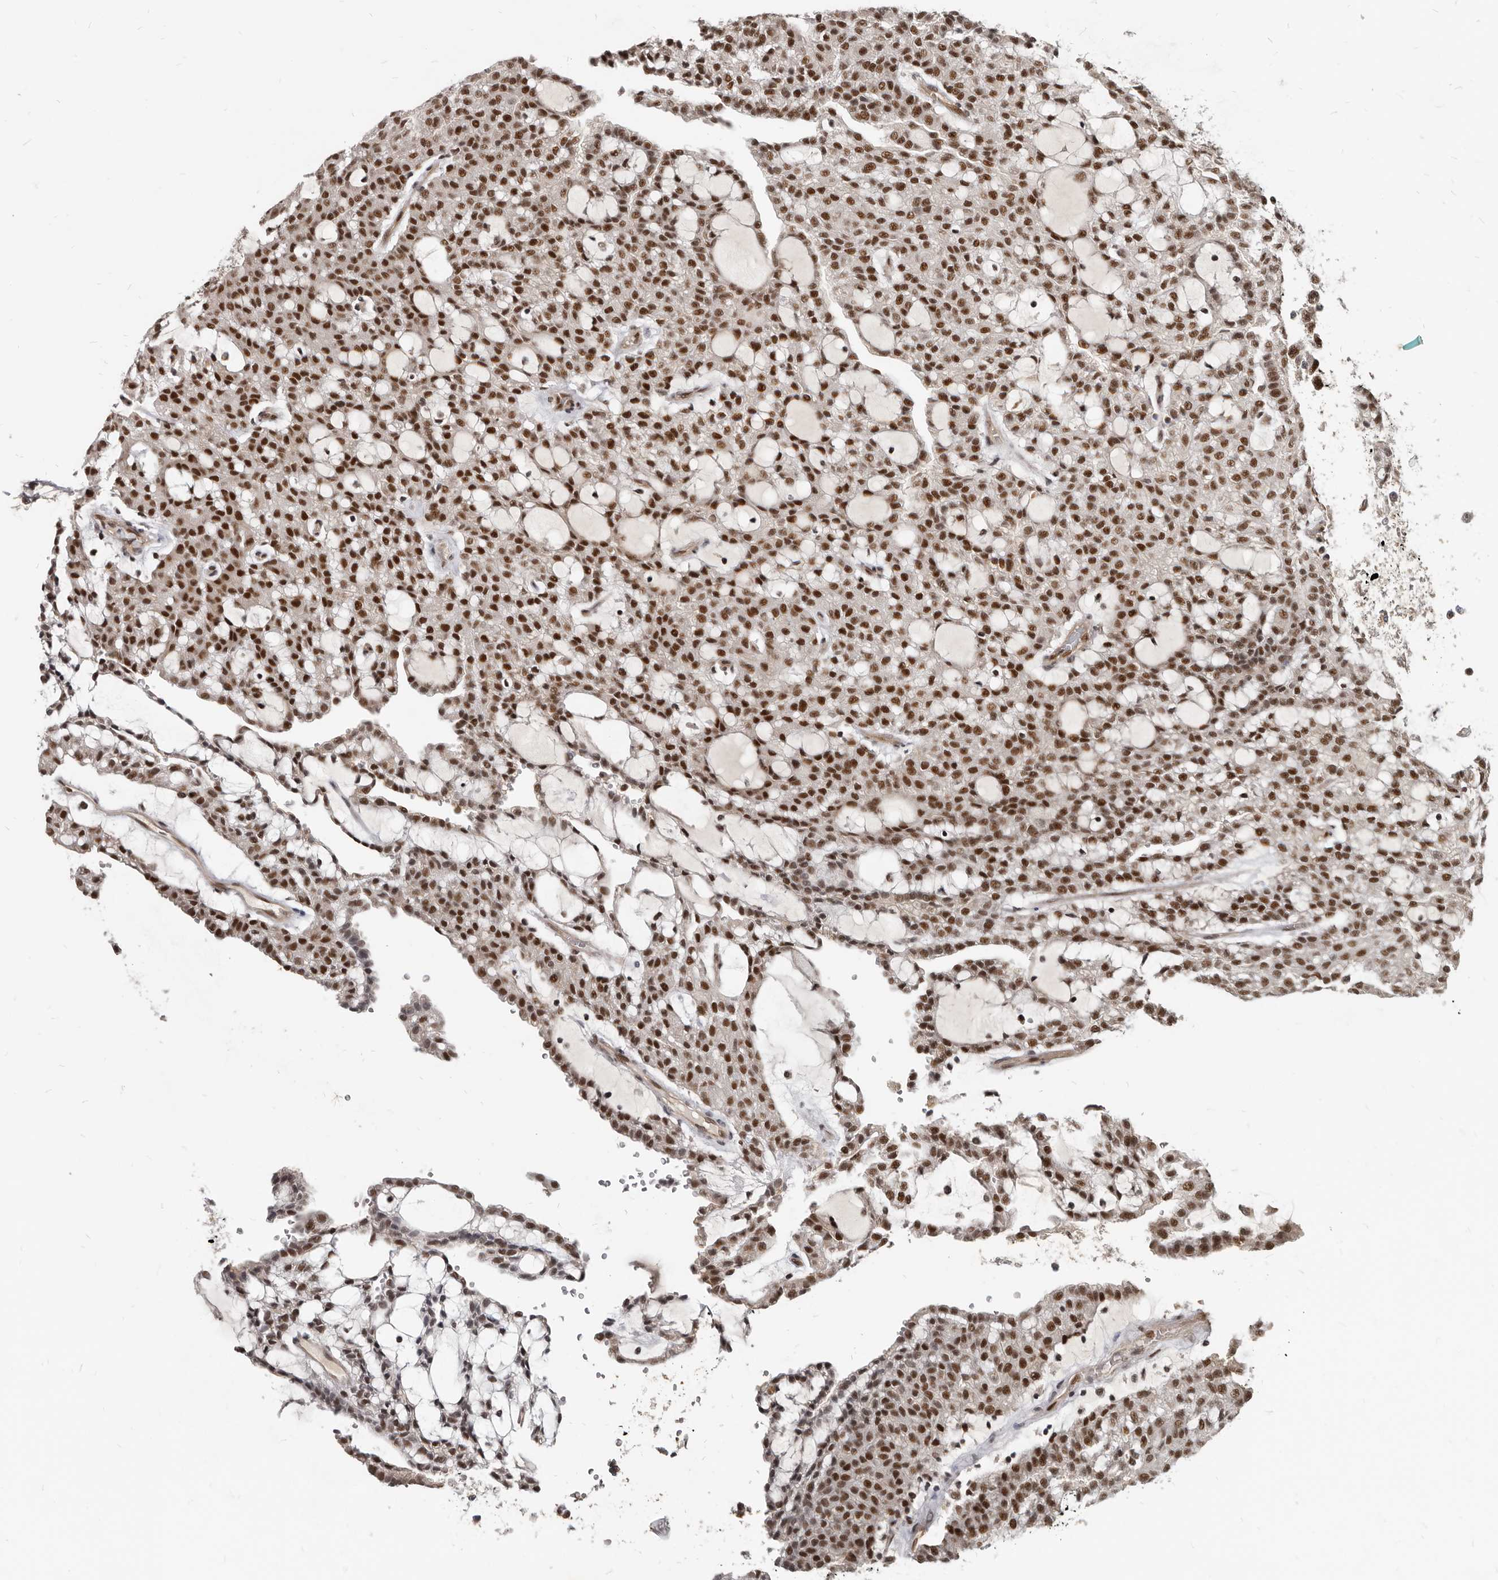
{"staining": {"intensity": "strong", "quantity": ">75%", "location": "nuclear"}, "tissue": "renal cancer", "cell_type": "Tumor cells", "image_type": "cancer", "snomed": [{"axis": "morphology", "description": "Adenocarcinoma, NOS"}, {"axis": "topography", "description": "Kidney"}], "caption": "This is a histology image of IHC staining of adenocarcinoma (renal), which shows strong staining in the nuclear of tumor cells.", "gene": "ATF5", "patient": {"sex": "male", "age": 63}}